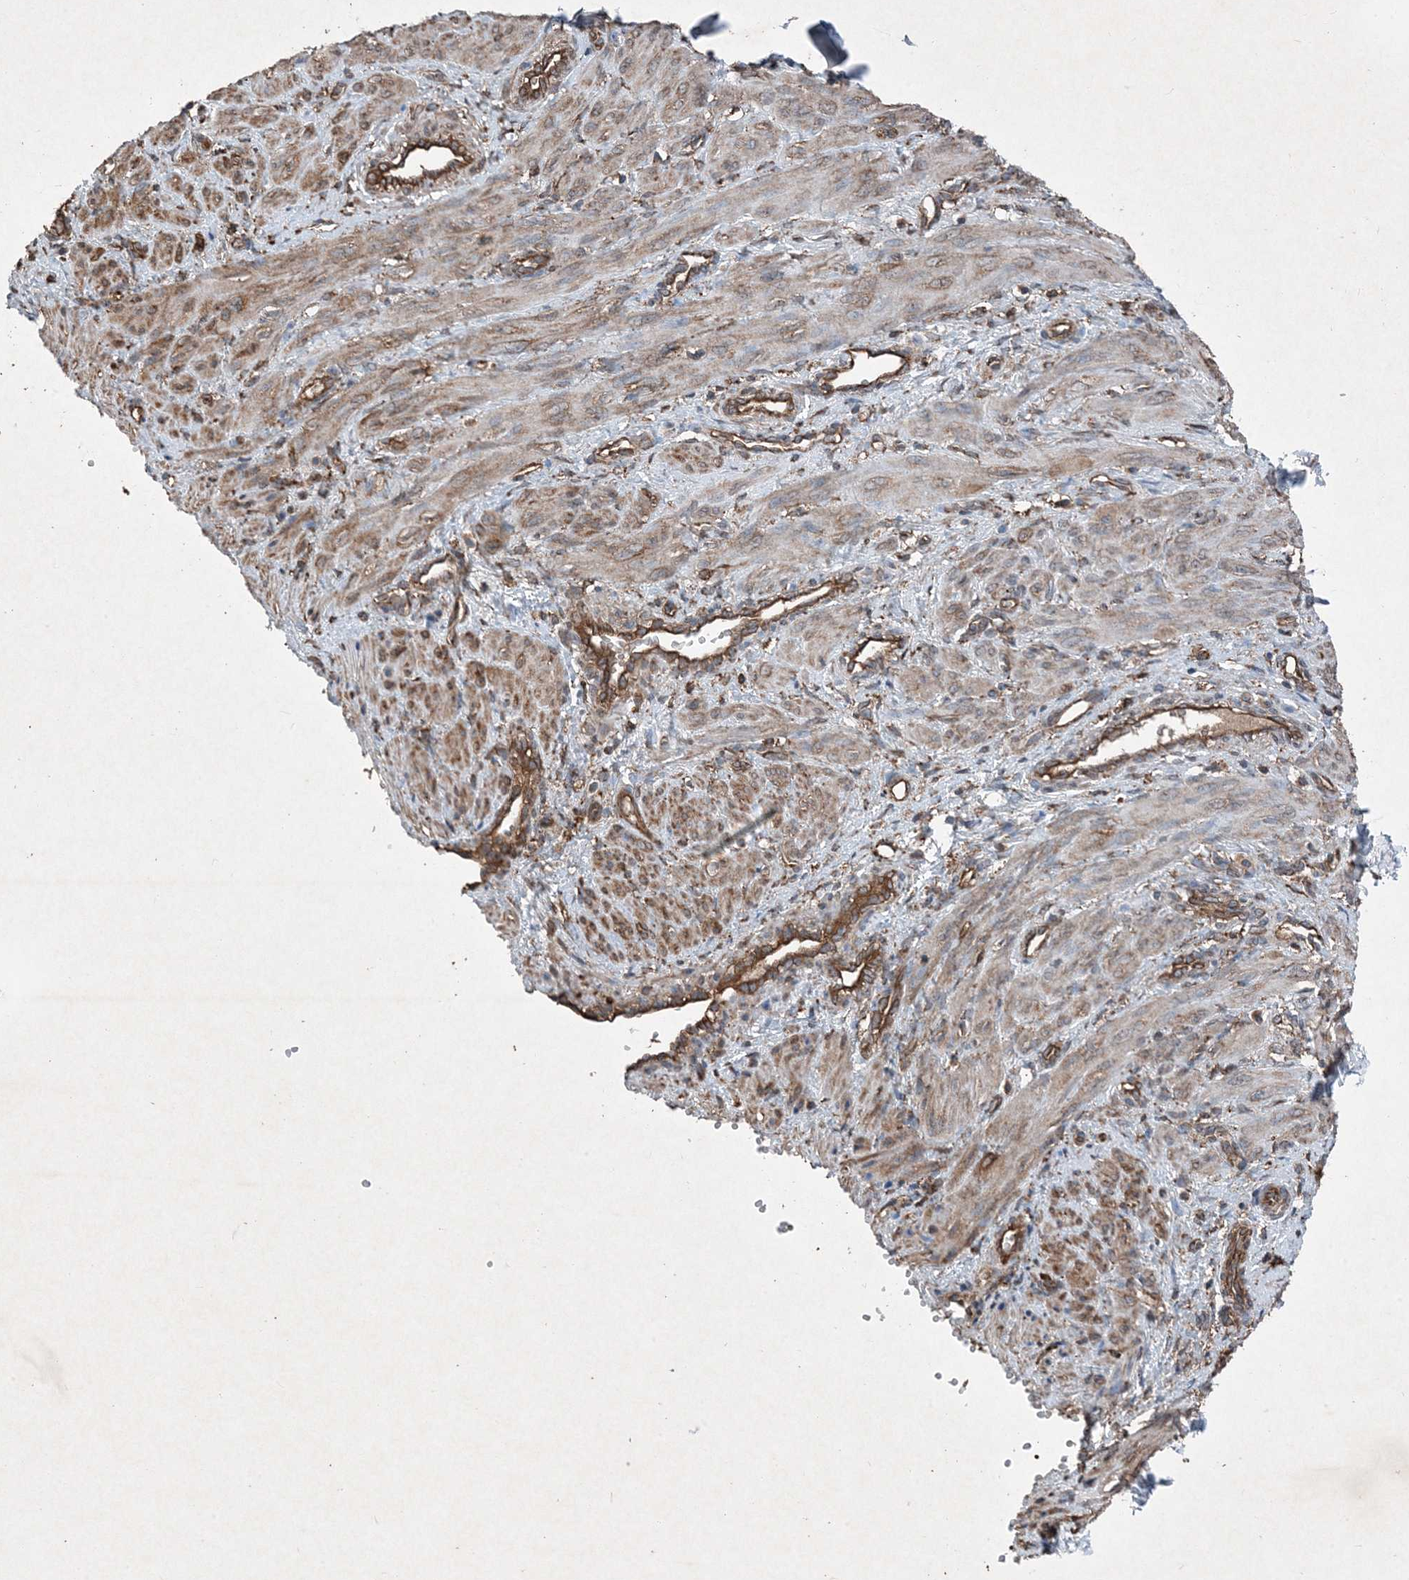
{"staining": {"intensity": "moderate", "quantity": ">75%", "location": "cytoplasmic/membranous"}, "tissue": "smooth muscle", "cell_type": "Smooth muscle cells", "image_type": "normal", "snomed": [{"axis": "morphology", "description": "Normal tissue, NOS"}, {"axis": "topography", "description": "Endometrium"}], "caption": "Smooth muscle cells show medium levels of moderate cytoplasmic/membranous staining in about >75% of cells in normal smooth muscle.", "gene": "PDIA6", "patient": {"sex": "female", "age": 33}}